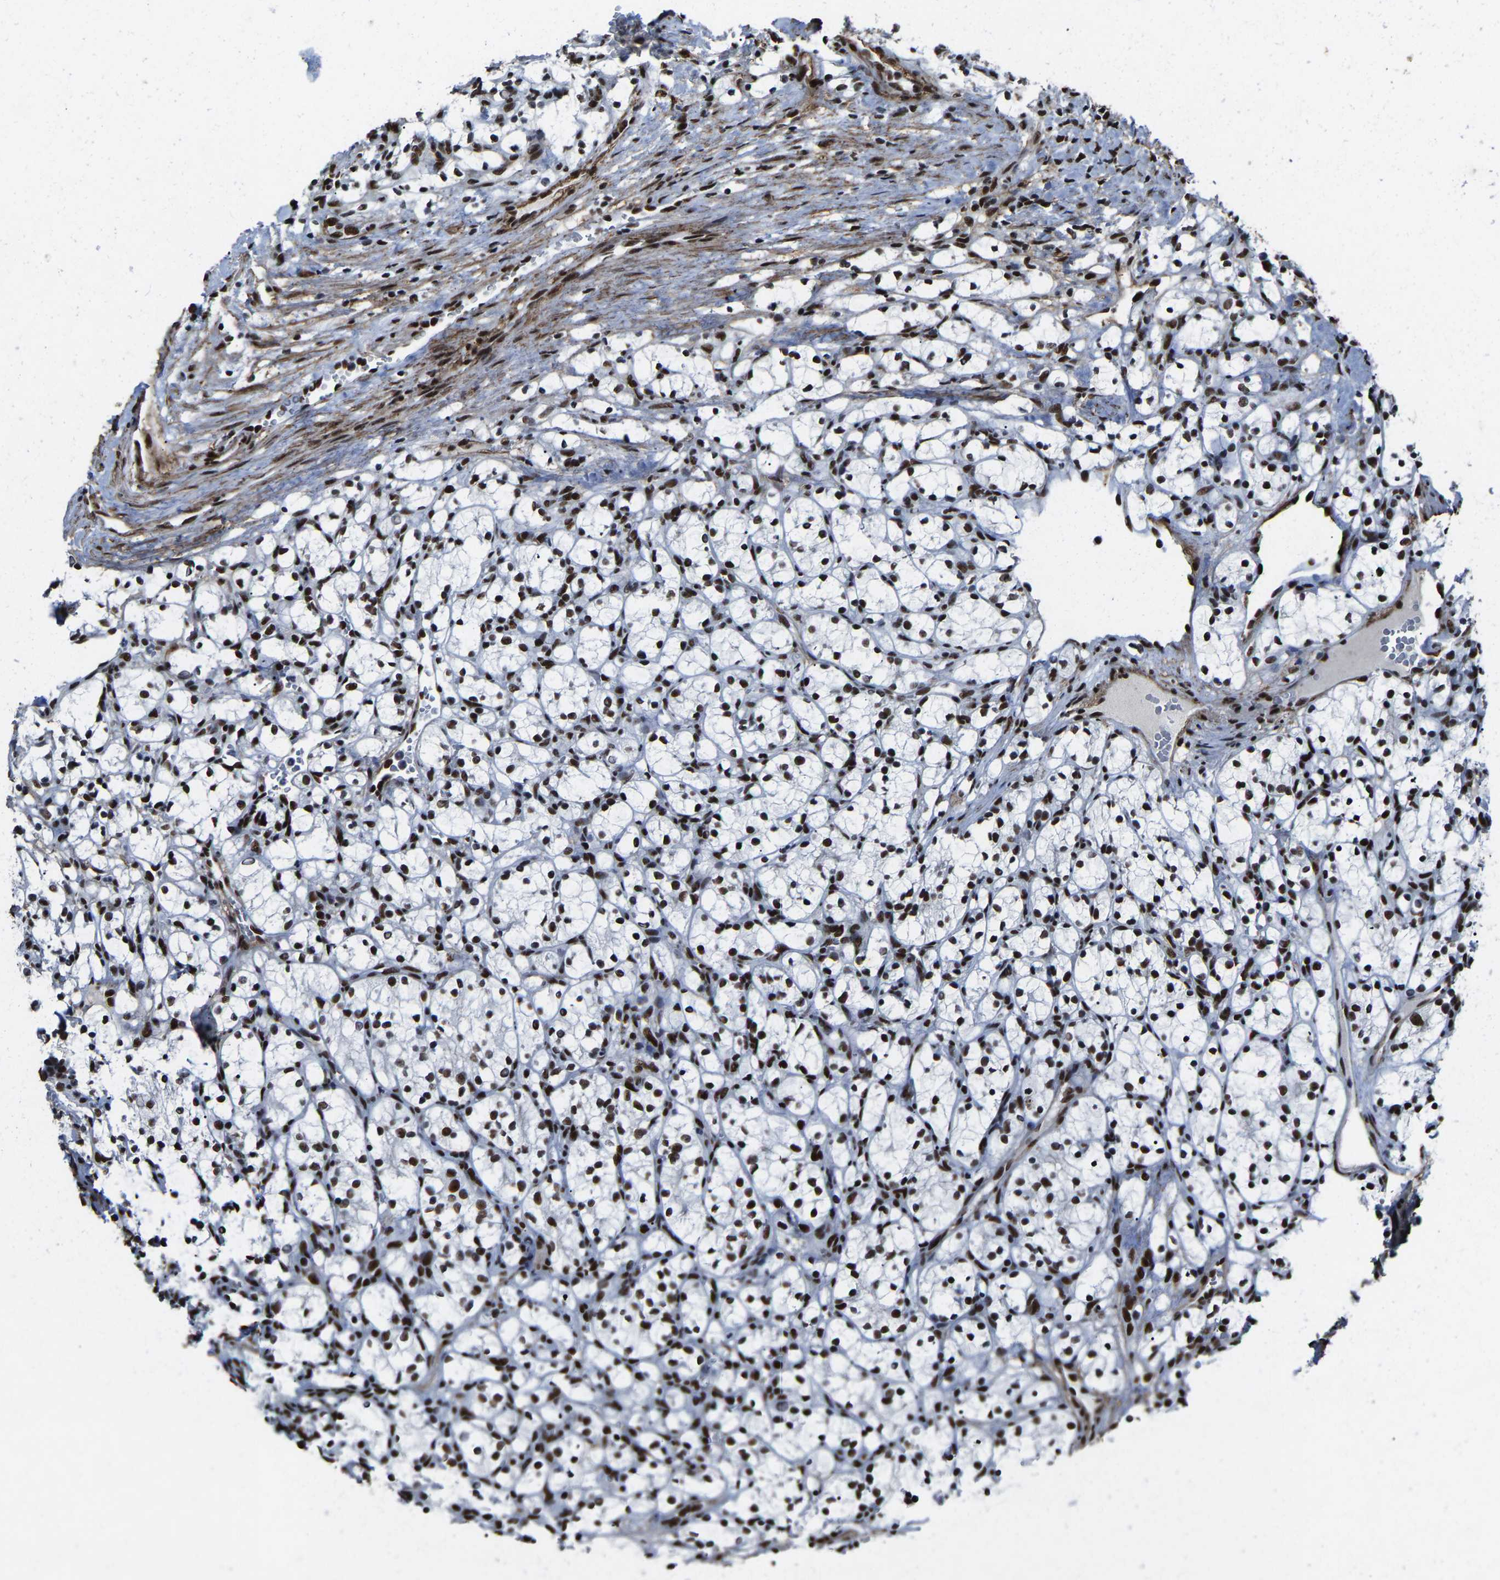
{"staining": {"intensity": "strong", "quantity": ">75%", "location": "nuclear"}, "tissue": "renal cancer", "cell_type": "Tumor cells", "image_type": "cancer", "snomed": [{"axis": "morphology", "description": "Adenocarcinoma, NOS"}, {"axis": "topography", "description": "Kidney"}], "caption": "A histopathology image of human renal adenocarcinoma stained for a protein demonstrates strong nuclear brown staining in tumor cells. (DAB IHC with brightfield microscopy, high magnification).", "gene": "DDX5", "patient": {"sex": "female", "age": 69}}